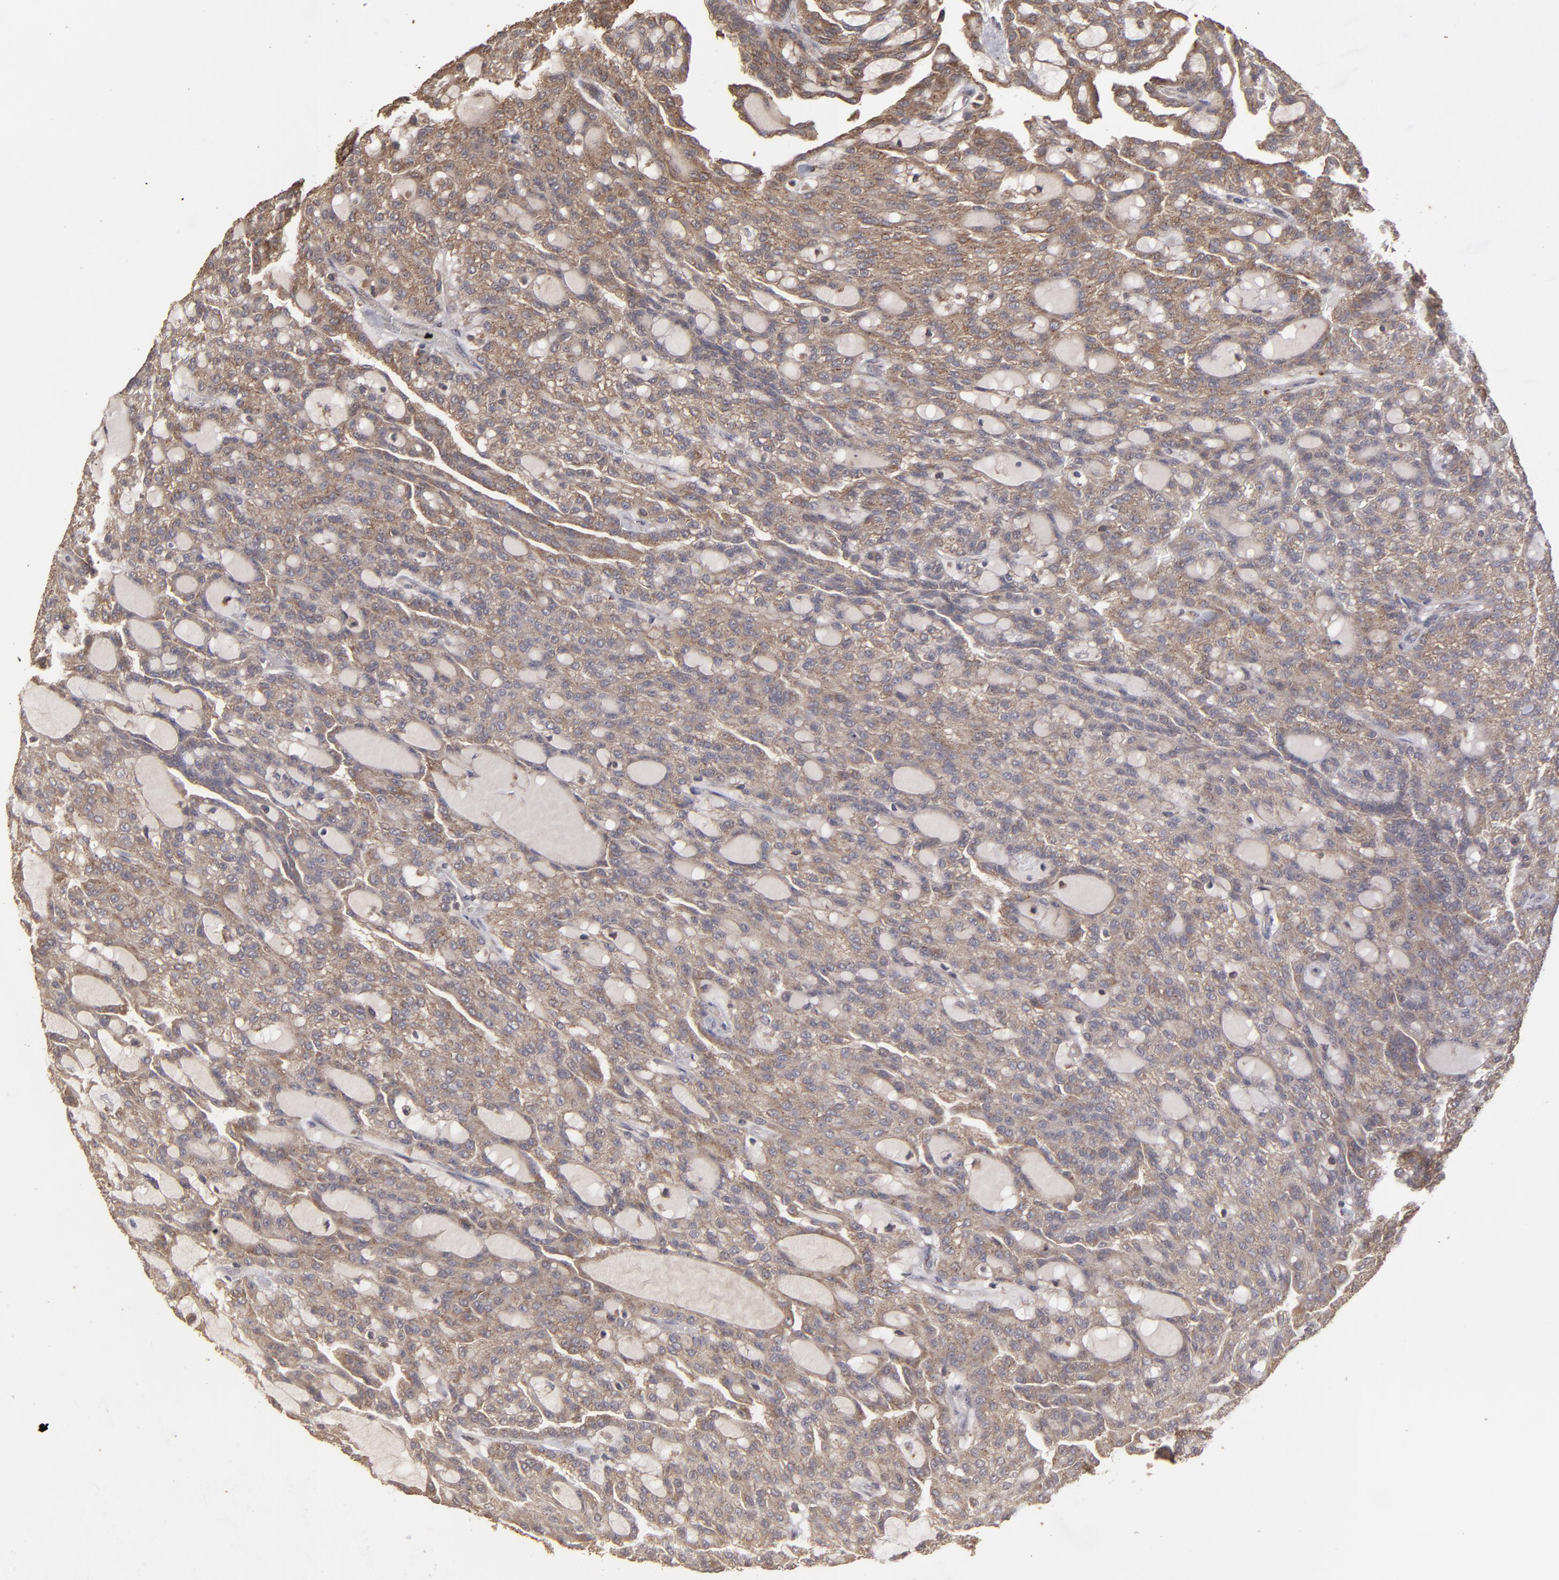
{"staining": {"intensity": "moderate", "quantity": ">75%", "location": "cytoplasmic/membranous"}, "tissue": "renal cancer", "cell_type": "Tumor cells", "image_type": "cancer", "snomed": [{"axis": "morphology", "description": "Adenocarcinoma, NOS"}, {"axis": "topography", "description": "Kidney"}], "caption": "Immunohistochemical staining of renal cancer displays moderate cytoplasmic/membranous protein staining in about >75% of tumor cells. Immunohistochemistry (ihc) stains the protein in brown and the nuclei are stained blue.", "gene": "MMP2", "patient": {"sex": "male", "age": 63}}